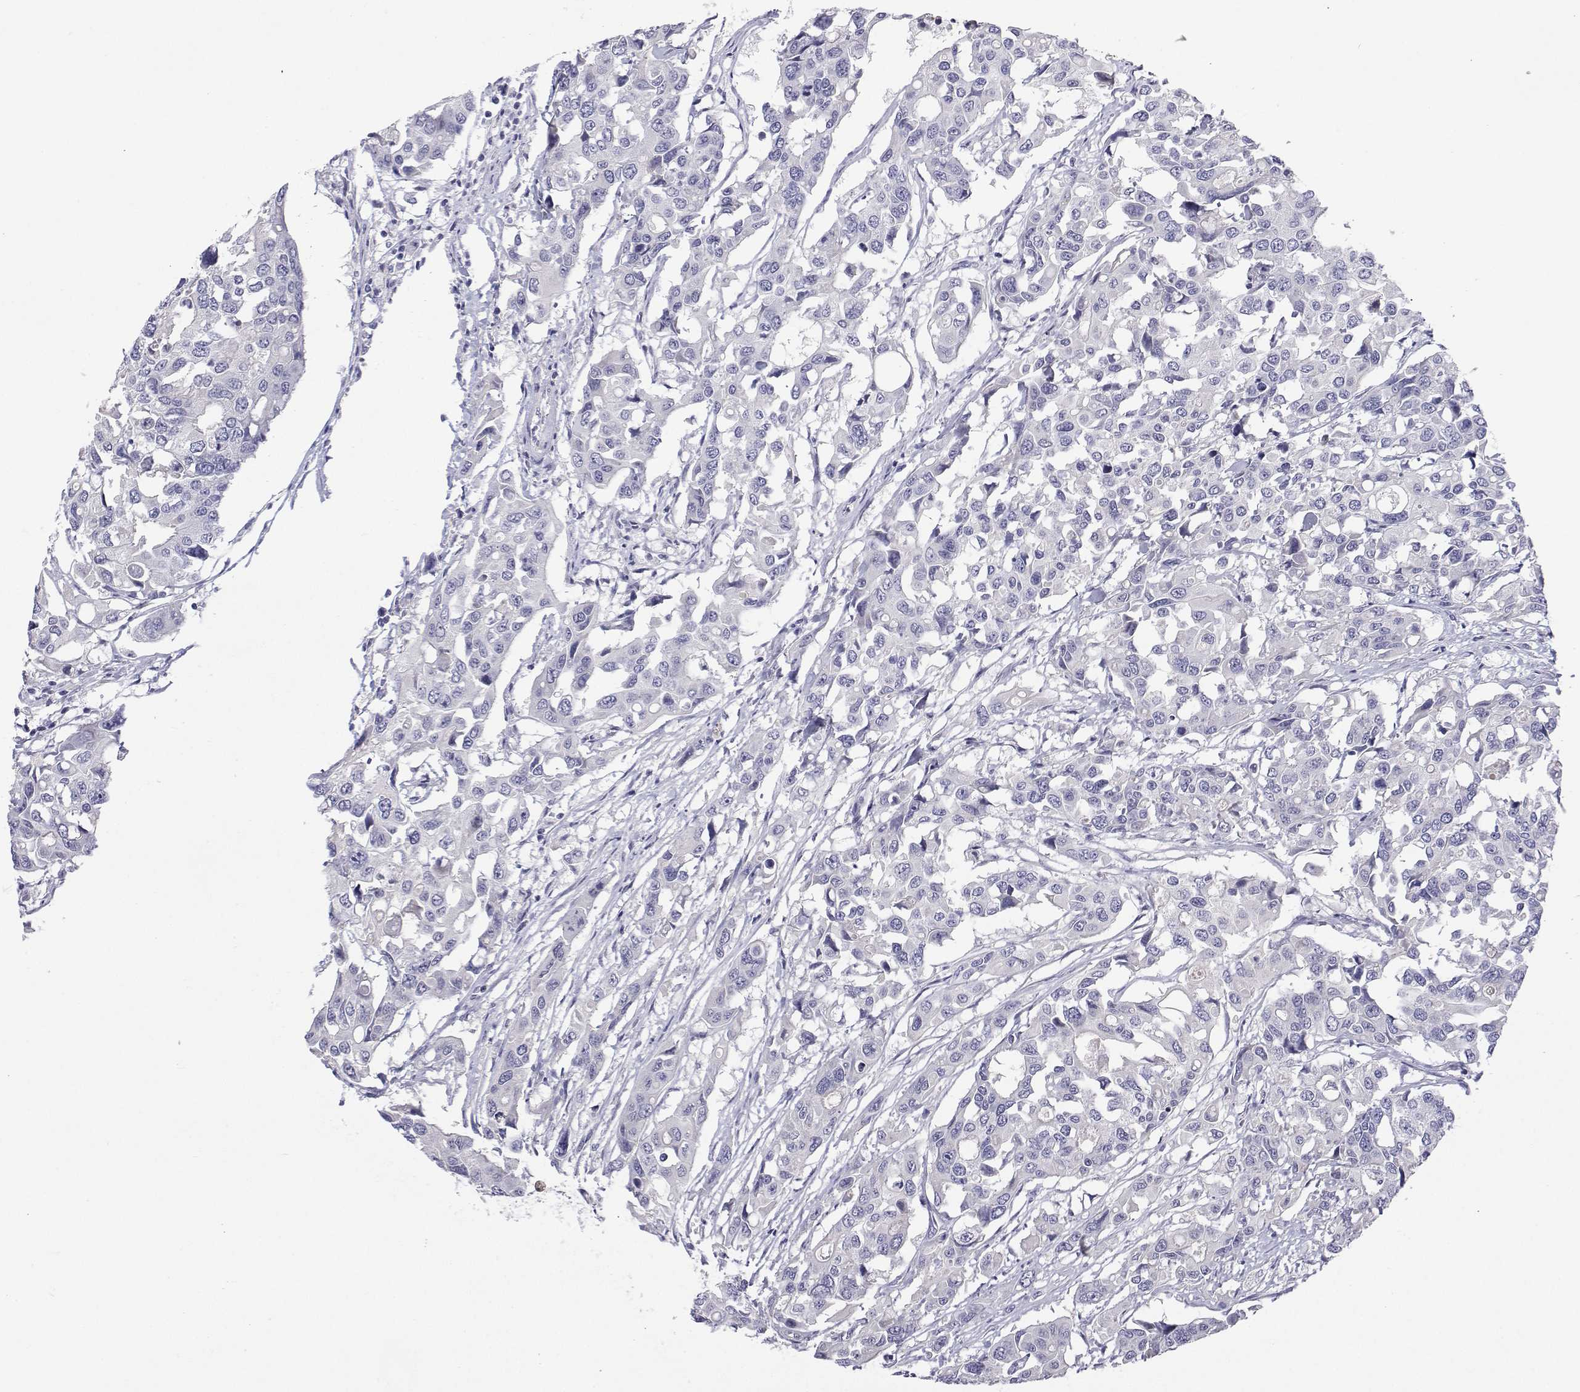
{"staining": {"intensity": "negative", "quantity": "none", "location": "none"}, "tissue": "colorectal cancer", "cell_type": "Tumor cells", "image_type": "cancer", "snomed": [{"axis": "morphology", "description": "Adenocarcinoma, NOS"}, {"axis": "topography", "description": "Colon"}], "caption": "Tumor cells are negative for protein expression in human colorectal cancer (adenocarcinoma).", "gene": "ANKRD65", "patient": {"sex": "male", "age": 77}}